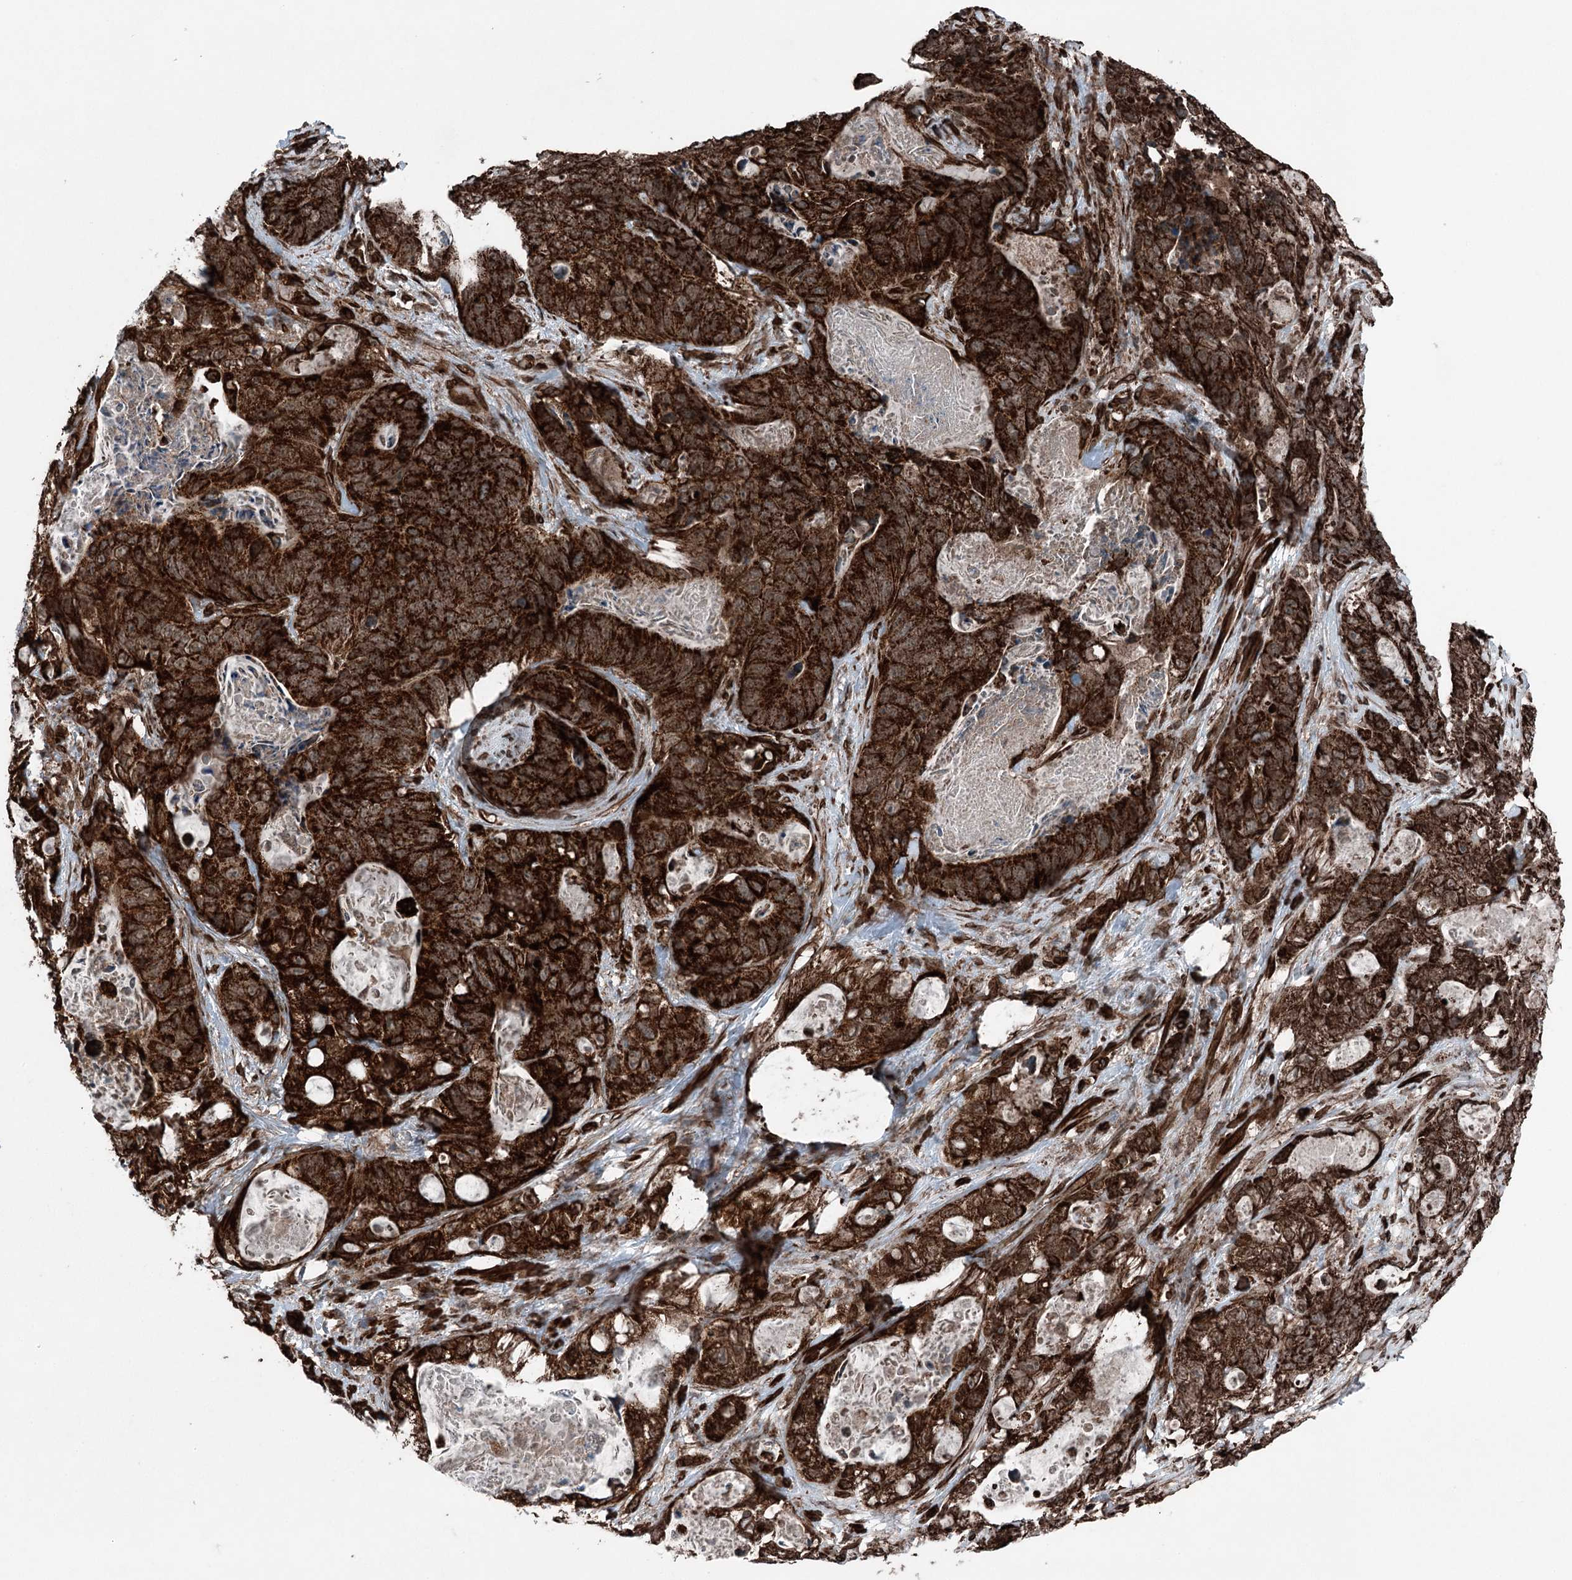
{"staining": {"intensity": "strong", "quantity": ">75%", "location": "cytoplasmic/membranous"}, "tissue": "stomach cancer", "cell_type": "Tumor cells", "image_type": "cancer", "snomed": [{"axis": "morphology", "description": "Normal tissue, NOS"}, {"axis": "morphology", "description": "Adenocarcinoma, NOS"}, {"axis": "topography", "description": "Stomach"}], "caption": "The immunohistochemical stain shows strong cytoplasmic/membranous positivity in tumor cells of adenocarcinoma (stomach) tissue.", "gene": "BCKDHA", "patient": {"sex": "female", "age": 89}}